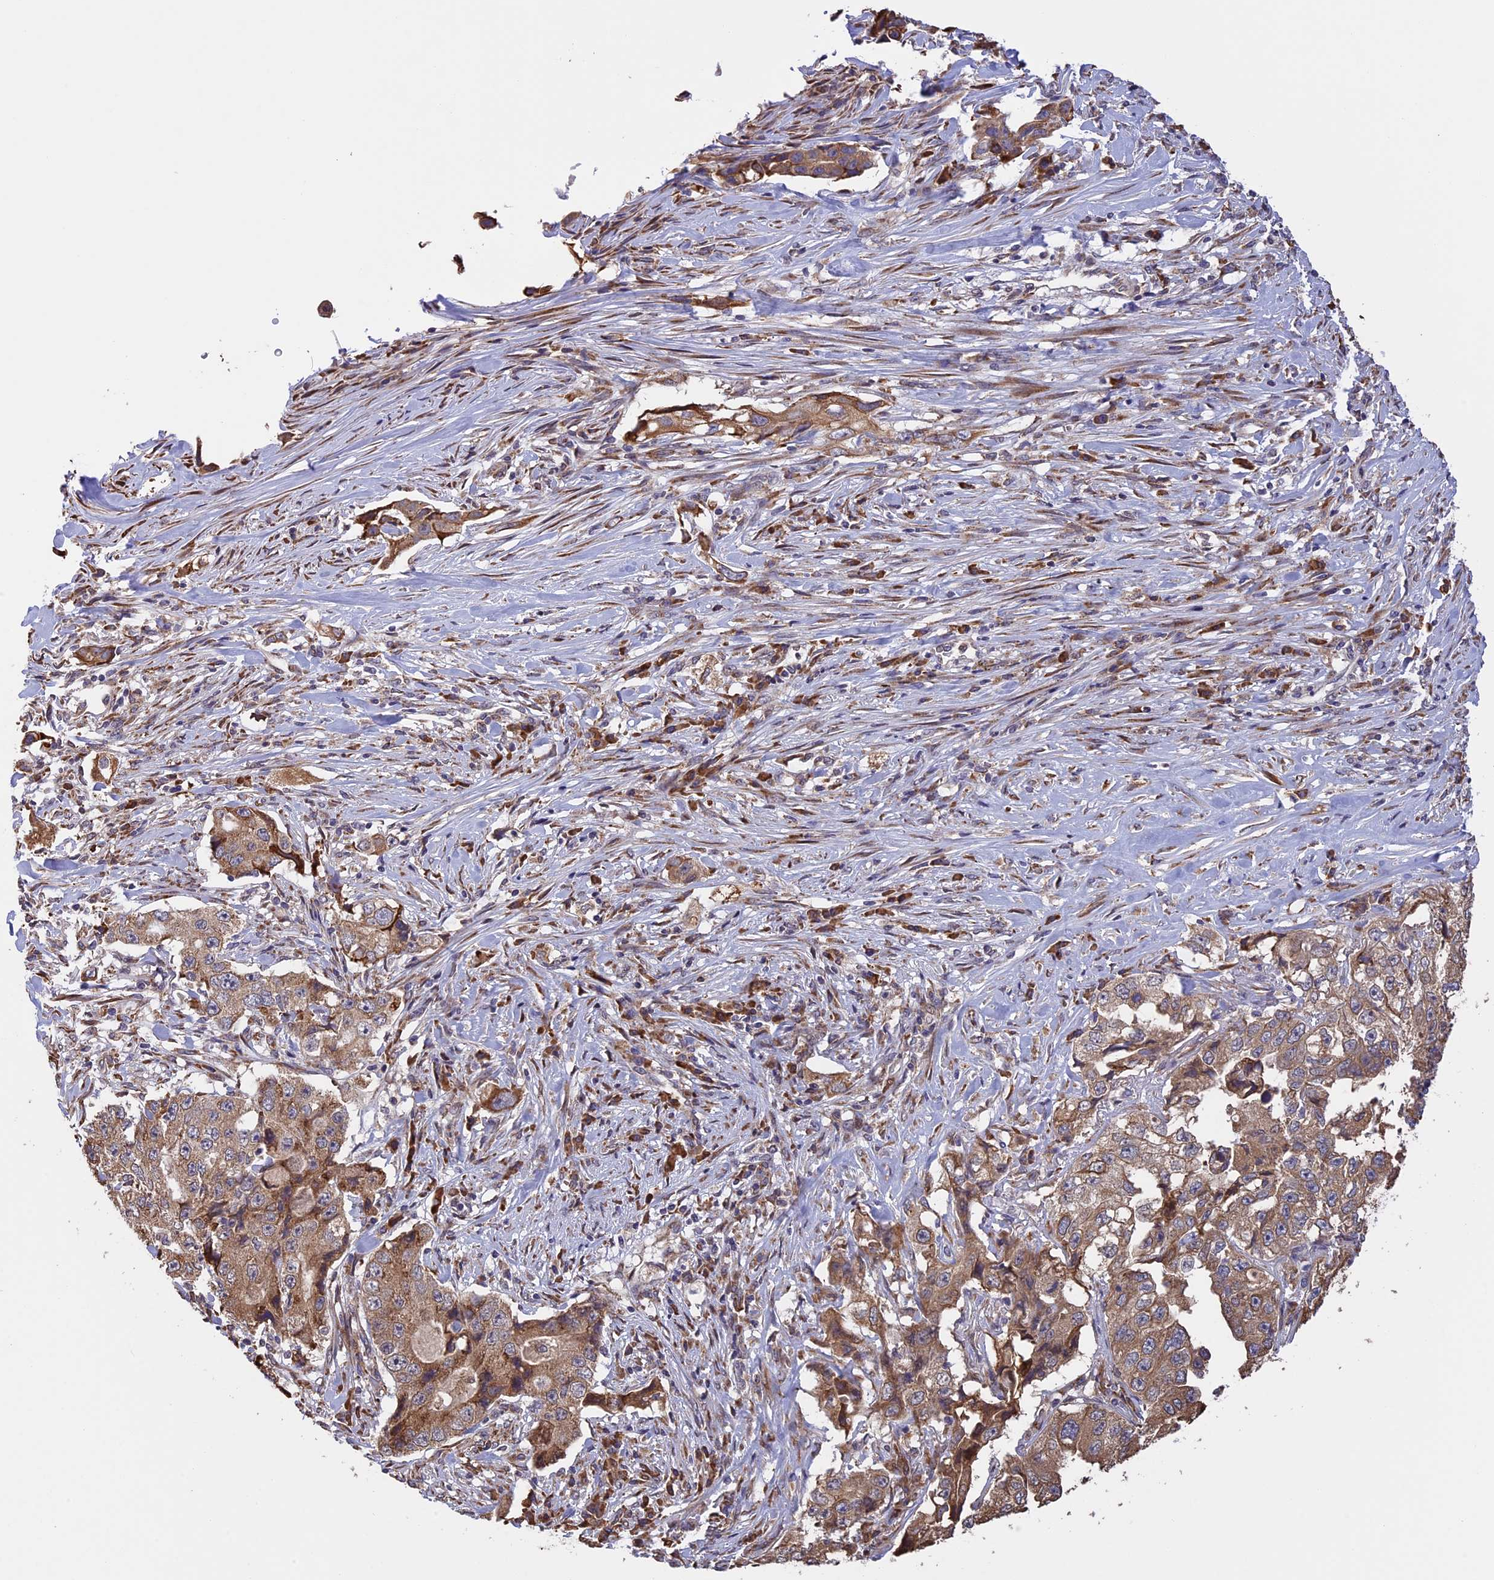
{"staining": {"intensity": "moderate", "quantity": ">75%", "location": "cytoplasmic/membranous"}, "tissue": "lung cancer", "cell_type": "Tumor cells", "image_type": "cancer", "snomed": [{"axis": "morphology", "description": "Adenocarcinoma, NOS"}, {"axis": "topography", "description": "Lung"}], "caption": "Lung cancer was stained to show a protein in brown. There is medium levels of moderate cytoplasmic/membranous positivity in approximately >75% of tumor cells.", "gene": "DMRTA2", "patient": {"sex": "female", "age": 51}}